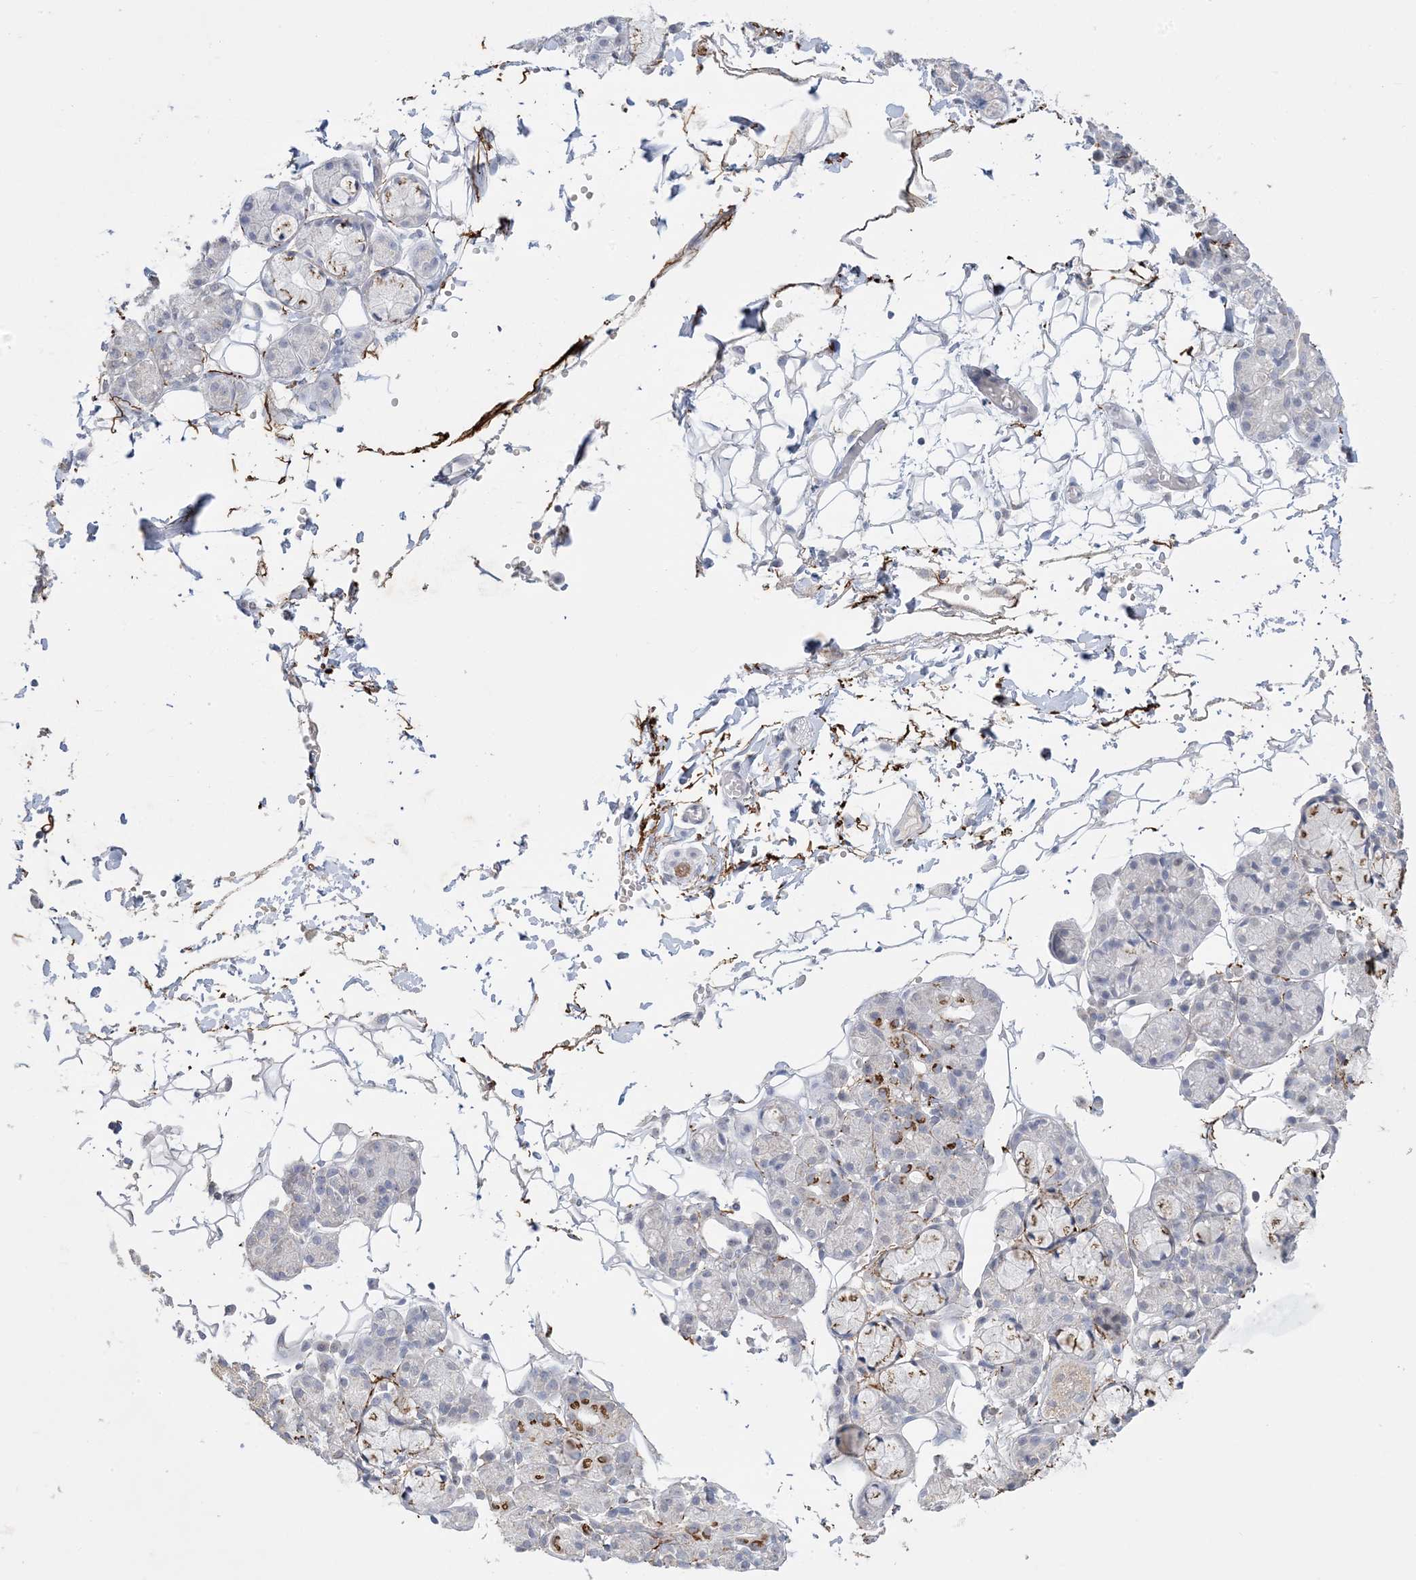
{"staining": {"intensity": "moderate", "quantity": "<25%", "location": "cytoplasmic/membranous"}, "tissue": "salivary gland", "cell_type": "Glandular cells", "image_type": "normal", "snomed": [{"axis": "morphology", "description": "Normal tissue, NOS"}, {"axis": "topography", "description": "Salivary gland"}], "caption": "This image shows IHC staining of unremarkable human salivary gland, with low moderate cytoplasmic/membranous staining in about <25% of glandular cells.", "gene": "XRN1", "patient": {"sex": "male", "age": 63}}